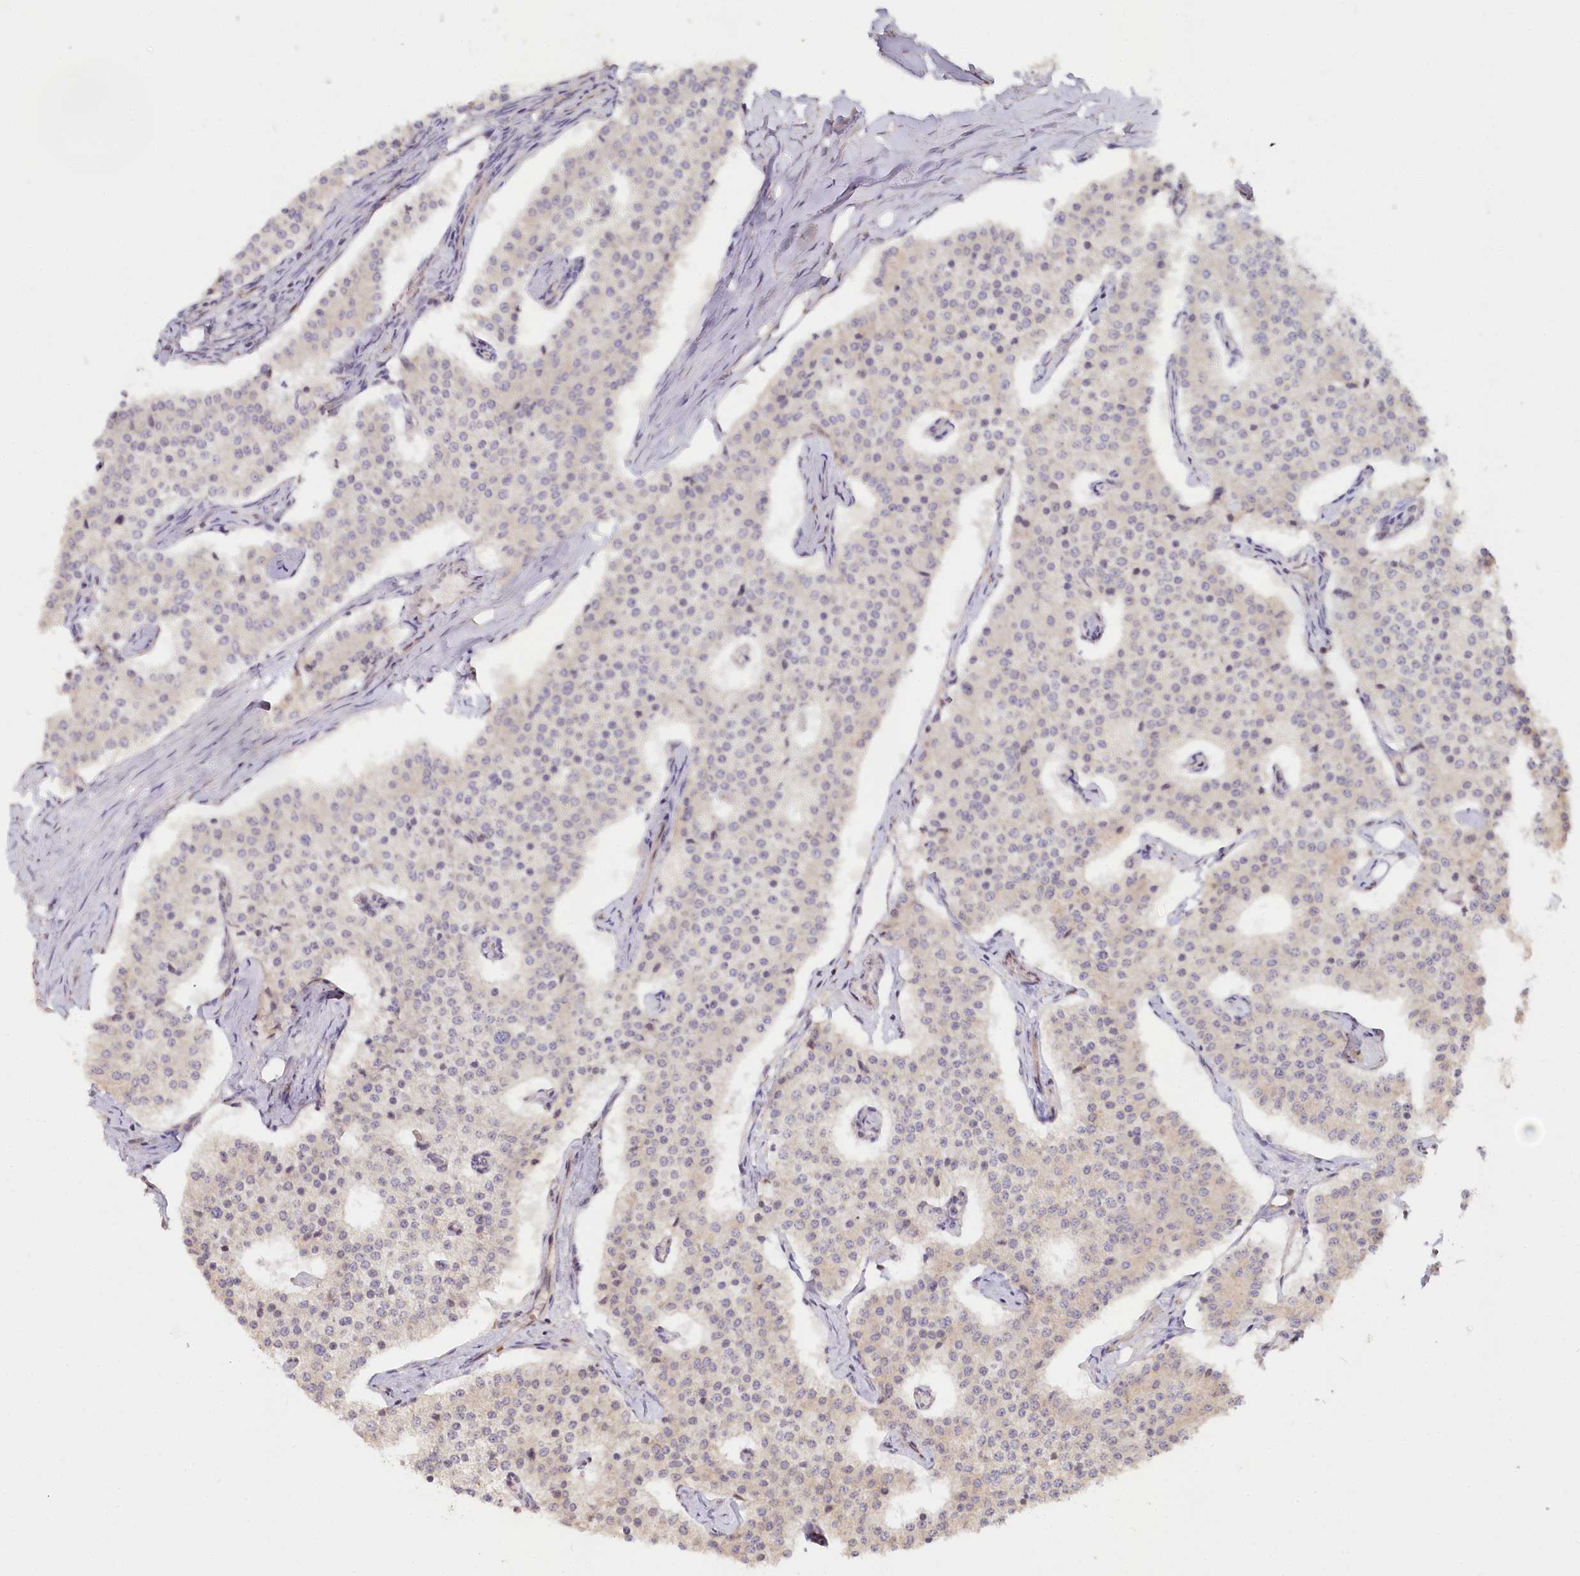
{"staining": {"intensity": "negative", "quantity": "none", "location": "none"}, "tissue": "carcinoid", "cell_type": "Tumor cells", "image_type": "cancer", "snomed": [{"axis": "morphology", "description": "Carcinoid, malignant, NOS"}, {"axis": "topography", "description": "Colon"}], "caption": "Tumor cells are negative for protein expression in human carcinoid.", "gene": "TCHP", "patient": {"sex": "female", "age": 52}}